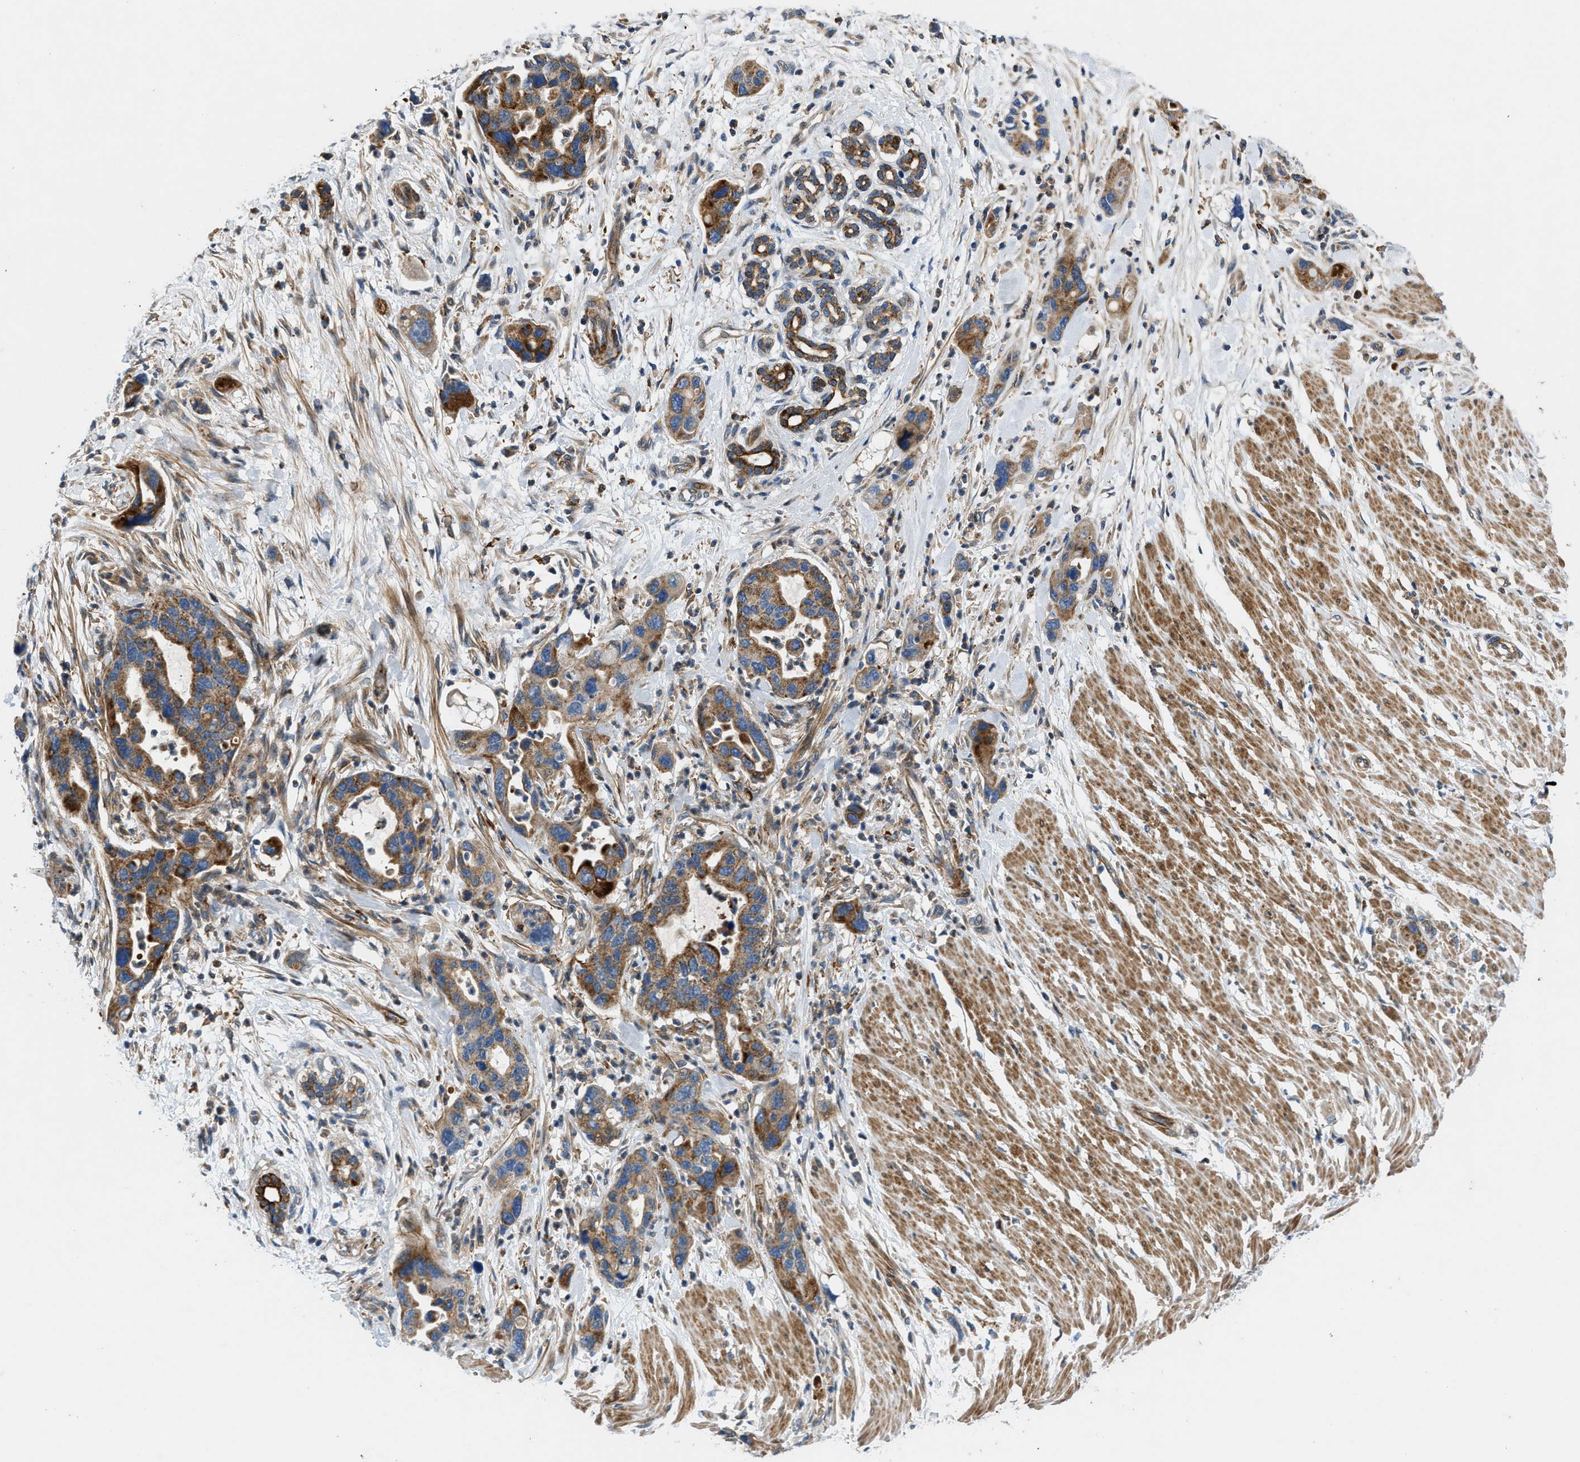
{"staining": {"intensity": "strong", "quantity": ">75%", "location": "cytoplasmic/membranous"}, "tissue": "pancreatic cancer", "cell_type": "Tumor cells", "image_type": "cancer", "snomed": [{"axis": "morphology", "description": "Normal tissue, NOS"}, {"axis": "morphology", "description": "Adenocarcinoma, NOS"}, {"axis": "topography", "description": "Pancreas"}], "caption": "An image of pancreatic cancer (adenocarcinoma) stained for a protein shows strong cytoplasmic/membranous brown staining in tumor cells.", "gene": "DHODH", "patient": {"sex": "female", "age": 71}}